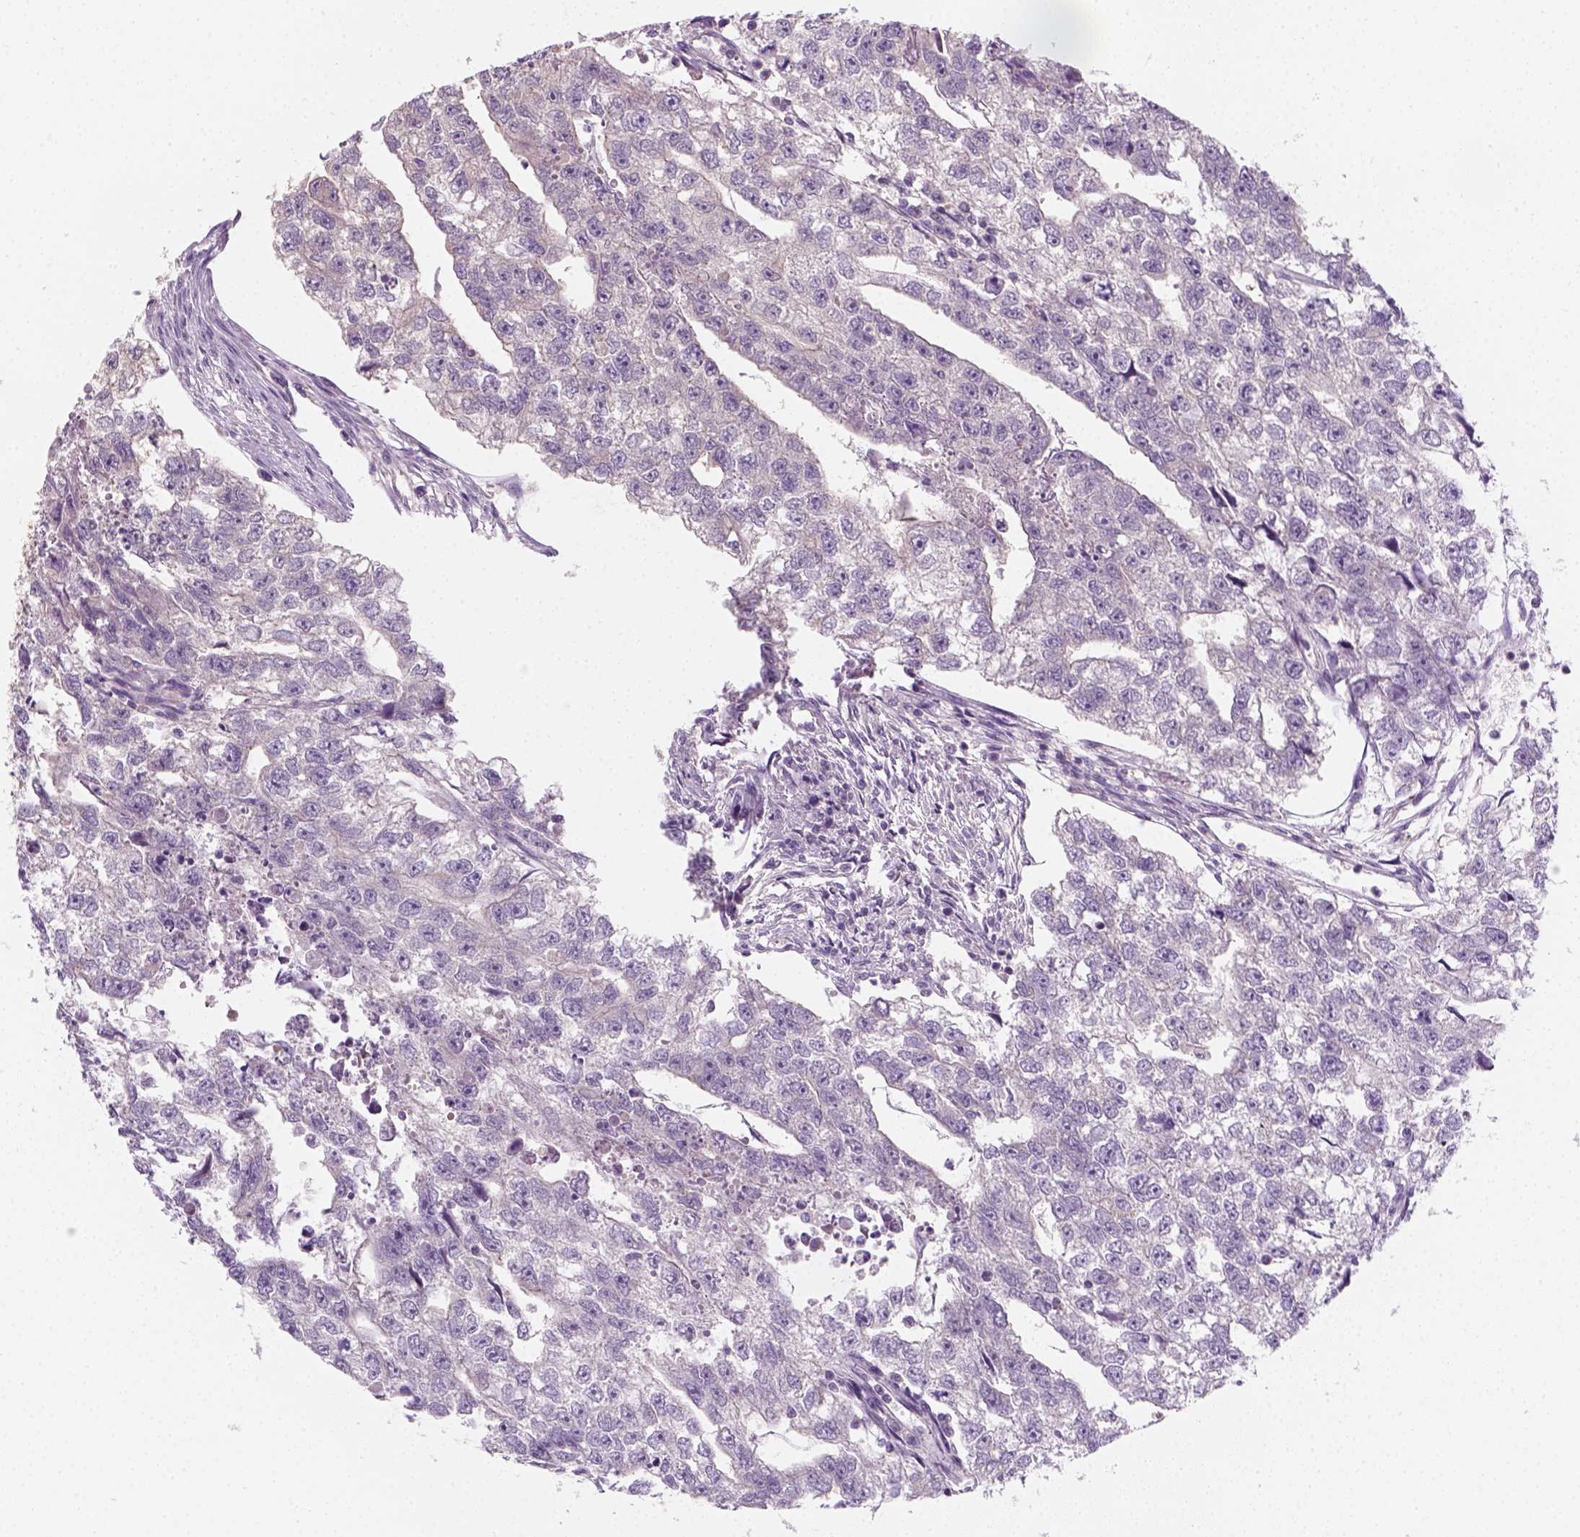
{"staining": {"intensity": "negative", "quantity": "none", "location": "none"}, "tissue": "testis cancer", "cell_type": "Tumor cells", "image_type": "cancer", "snomed": [{"axis": "morphology", "description": "Carcinoma, Embryonal, NOS"}, {"axis": "morphology", "description": "Teratoma, malignant, NOS"}, {"axis": "topography", "description": "Testis"}], "caption": "Immunohistochemistry of testis cancer (embryonal carcinoma) reveals no positivity in tumor cells.", "gene": "EPHB1", "patient": {"sex": "male", "age": 44}}